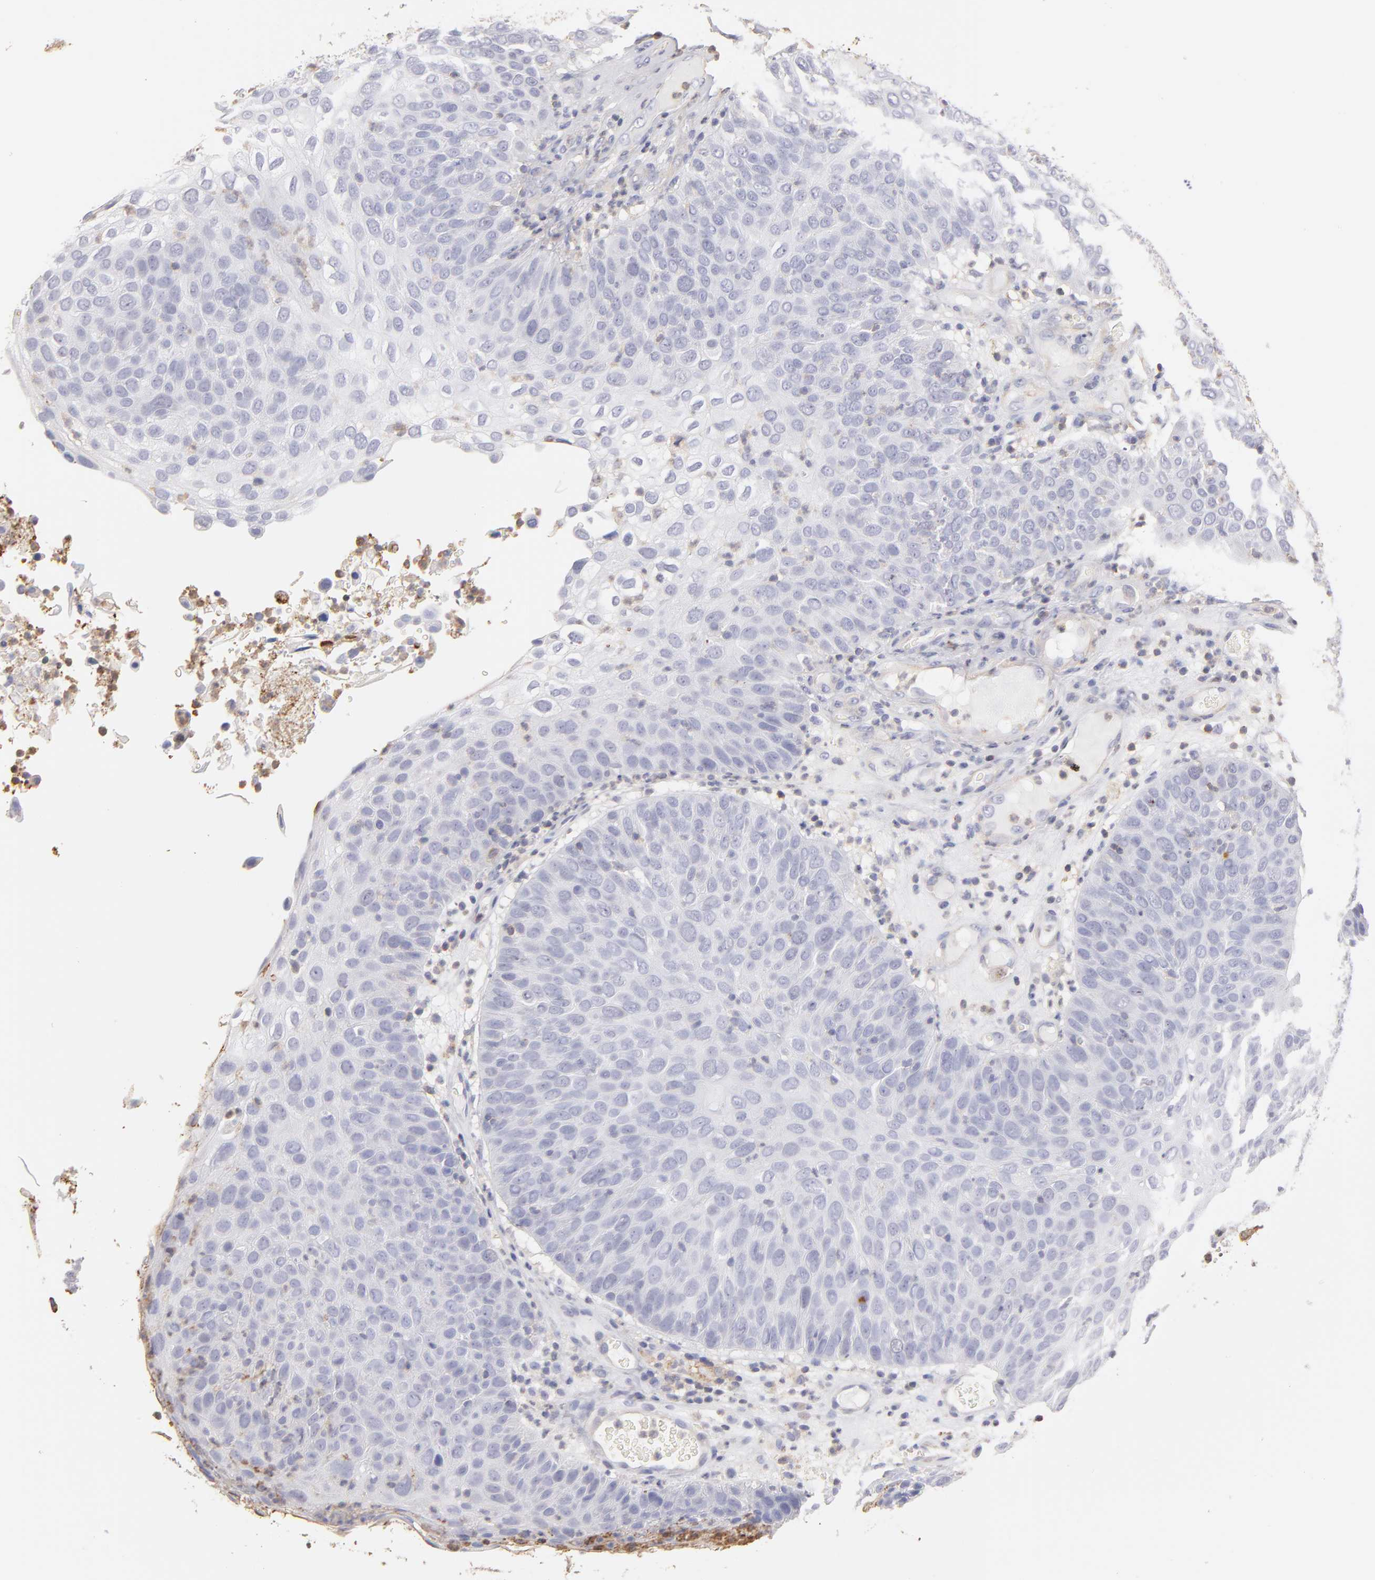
{"staining": {"intensity": "negative", "quantity": "none", "location": "none"}, "tissue": "skin cancer", "cell_type": "Tumor cells", "image_type": "cancer", "snomed": [{"axis": "morphology", "description": "Squamous cell carcinoma, NOS"}, {"axis": "topography", "description": "Skin"}], "caption": "Tumor cells show no significant protein expression in squamous cell carcinoma (skin).", "gene": "ABCB1", "patient": {"sex": "male", "age": 87}}